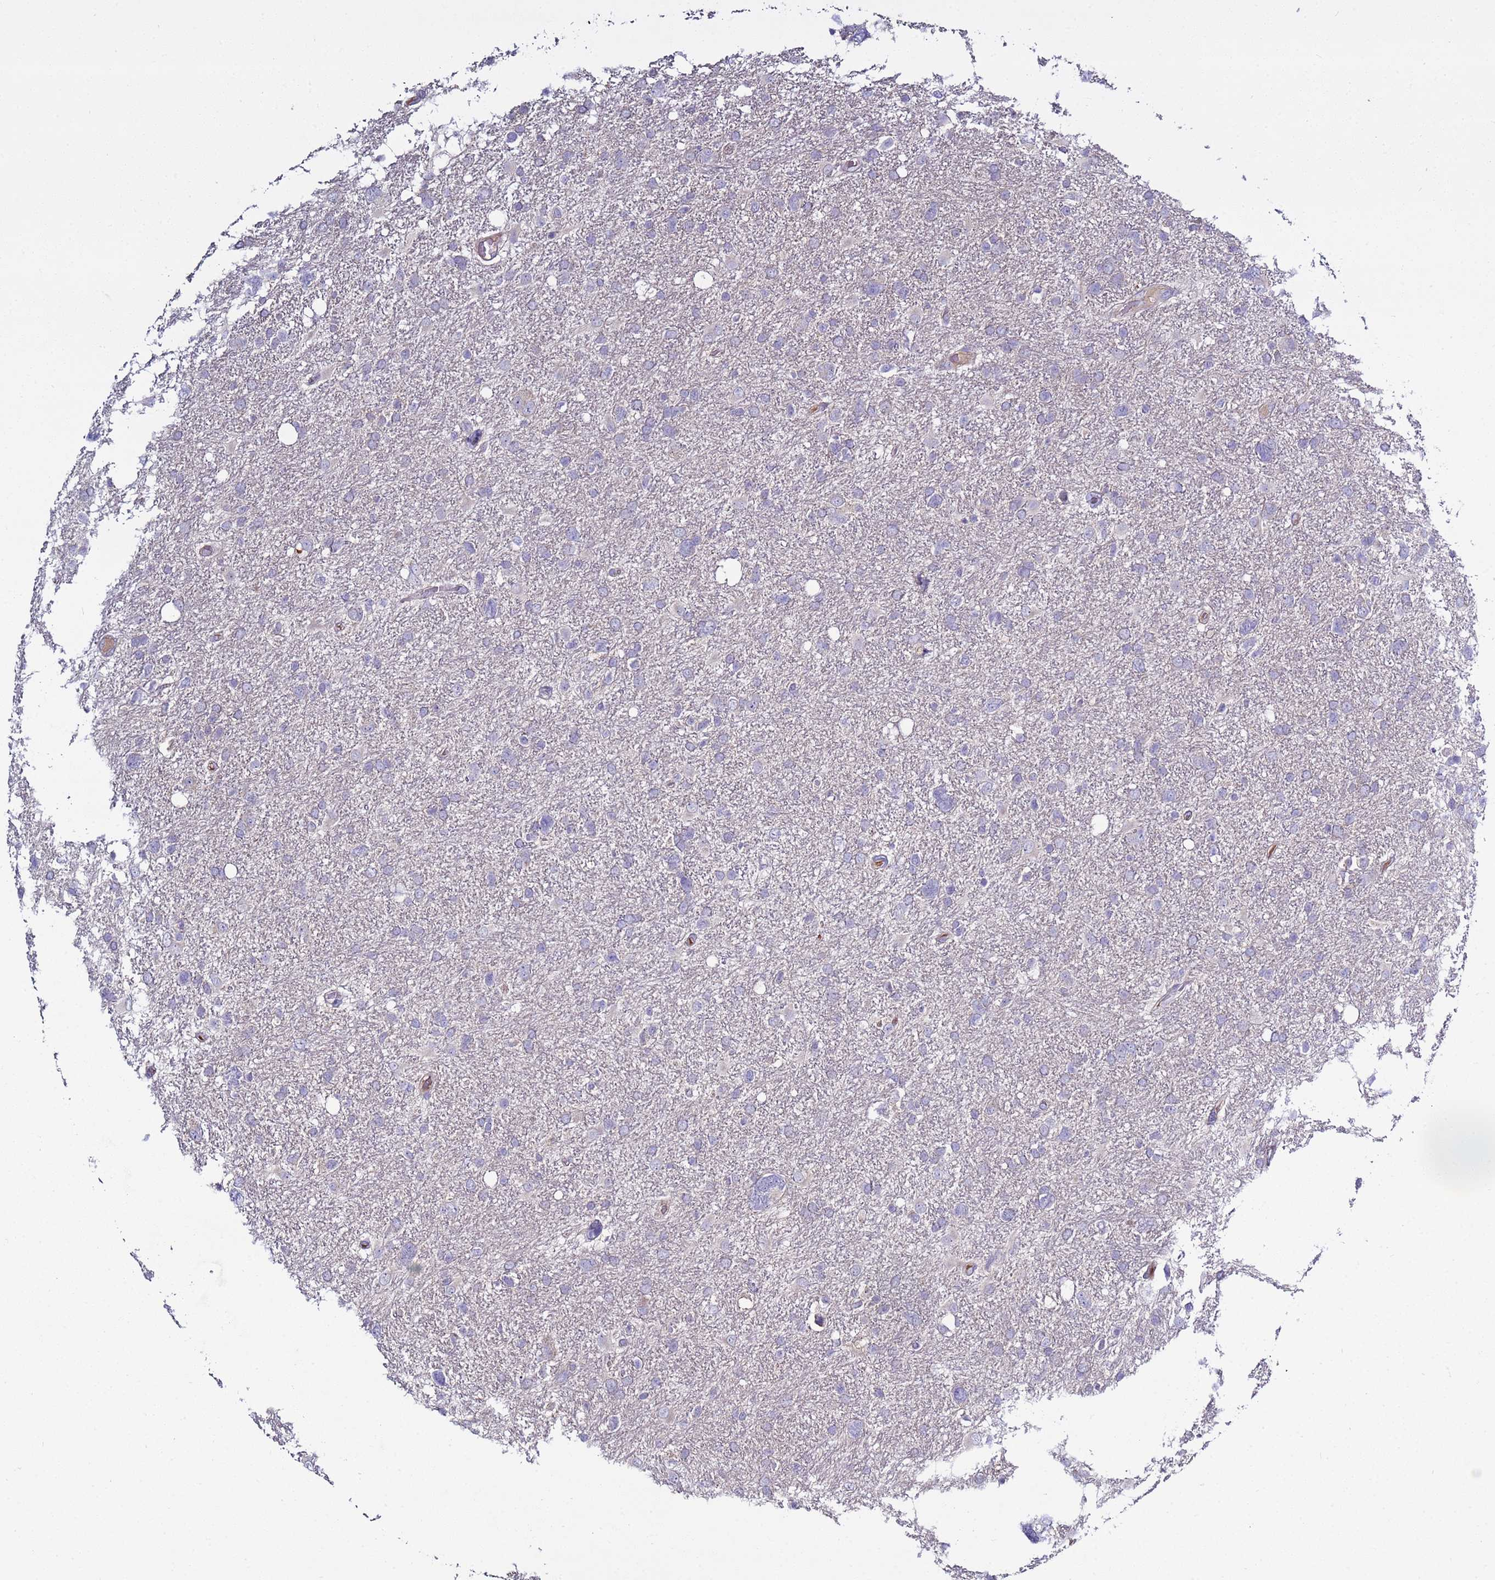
{"staining": {"intensity": "negative", "quantity": "none", "location": "none"}, "tissue": "glioma", "cell_type": "Tumor cells", "image_type": "cancer", "snomed": [{"axis": "morphology", "description": "Glioma, malignant, High grade"}, {"axis": "topography", "description": "Brain"}], "caption": "The histopathology image displays no significant staining in tumor cells of high-grade glioma (malignant).", "gene": "RABL2B", "patient": {"sex": "male", "age": 61}}